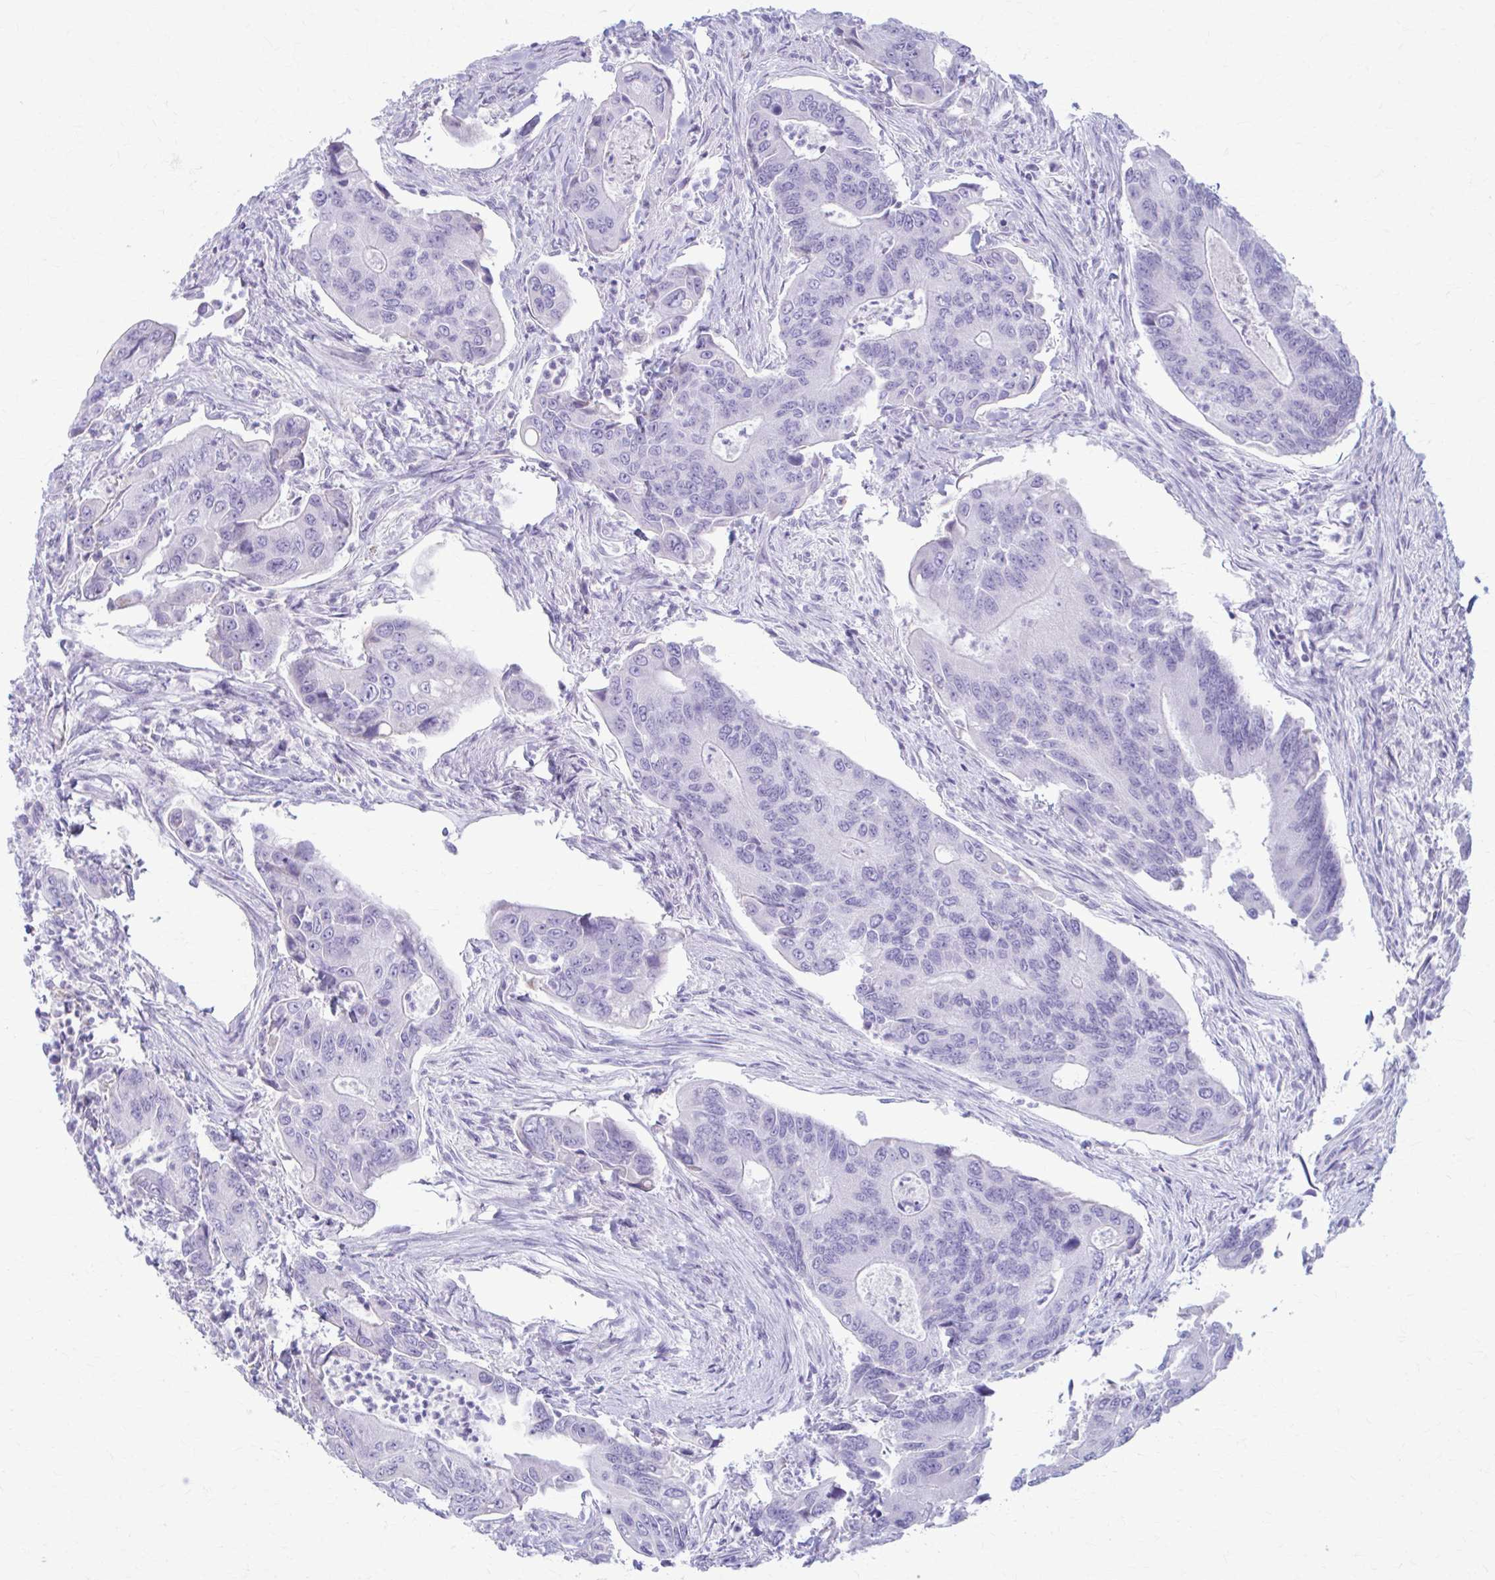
{"staining": {"intensity": "negative", "quantity": "none", "location": "none"}, "tissue": "colorectal cancer", "cell_type": "Tumor cells", "image_type": "cancer", "snomed": [{"axis": "morphology", "description": "Adenocarcinoma, NOS"}, {"axis": "topography", "description": "Colon"}], "caption": "Tumor cells show no significant staining in adenocarcinoma (colorectal).", "gene": "LDLRAP1", "patient": {"sex": "female", "age": 67}}